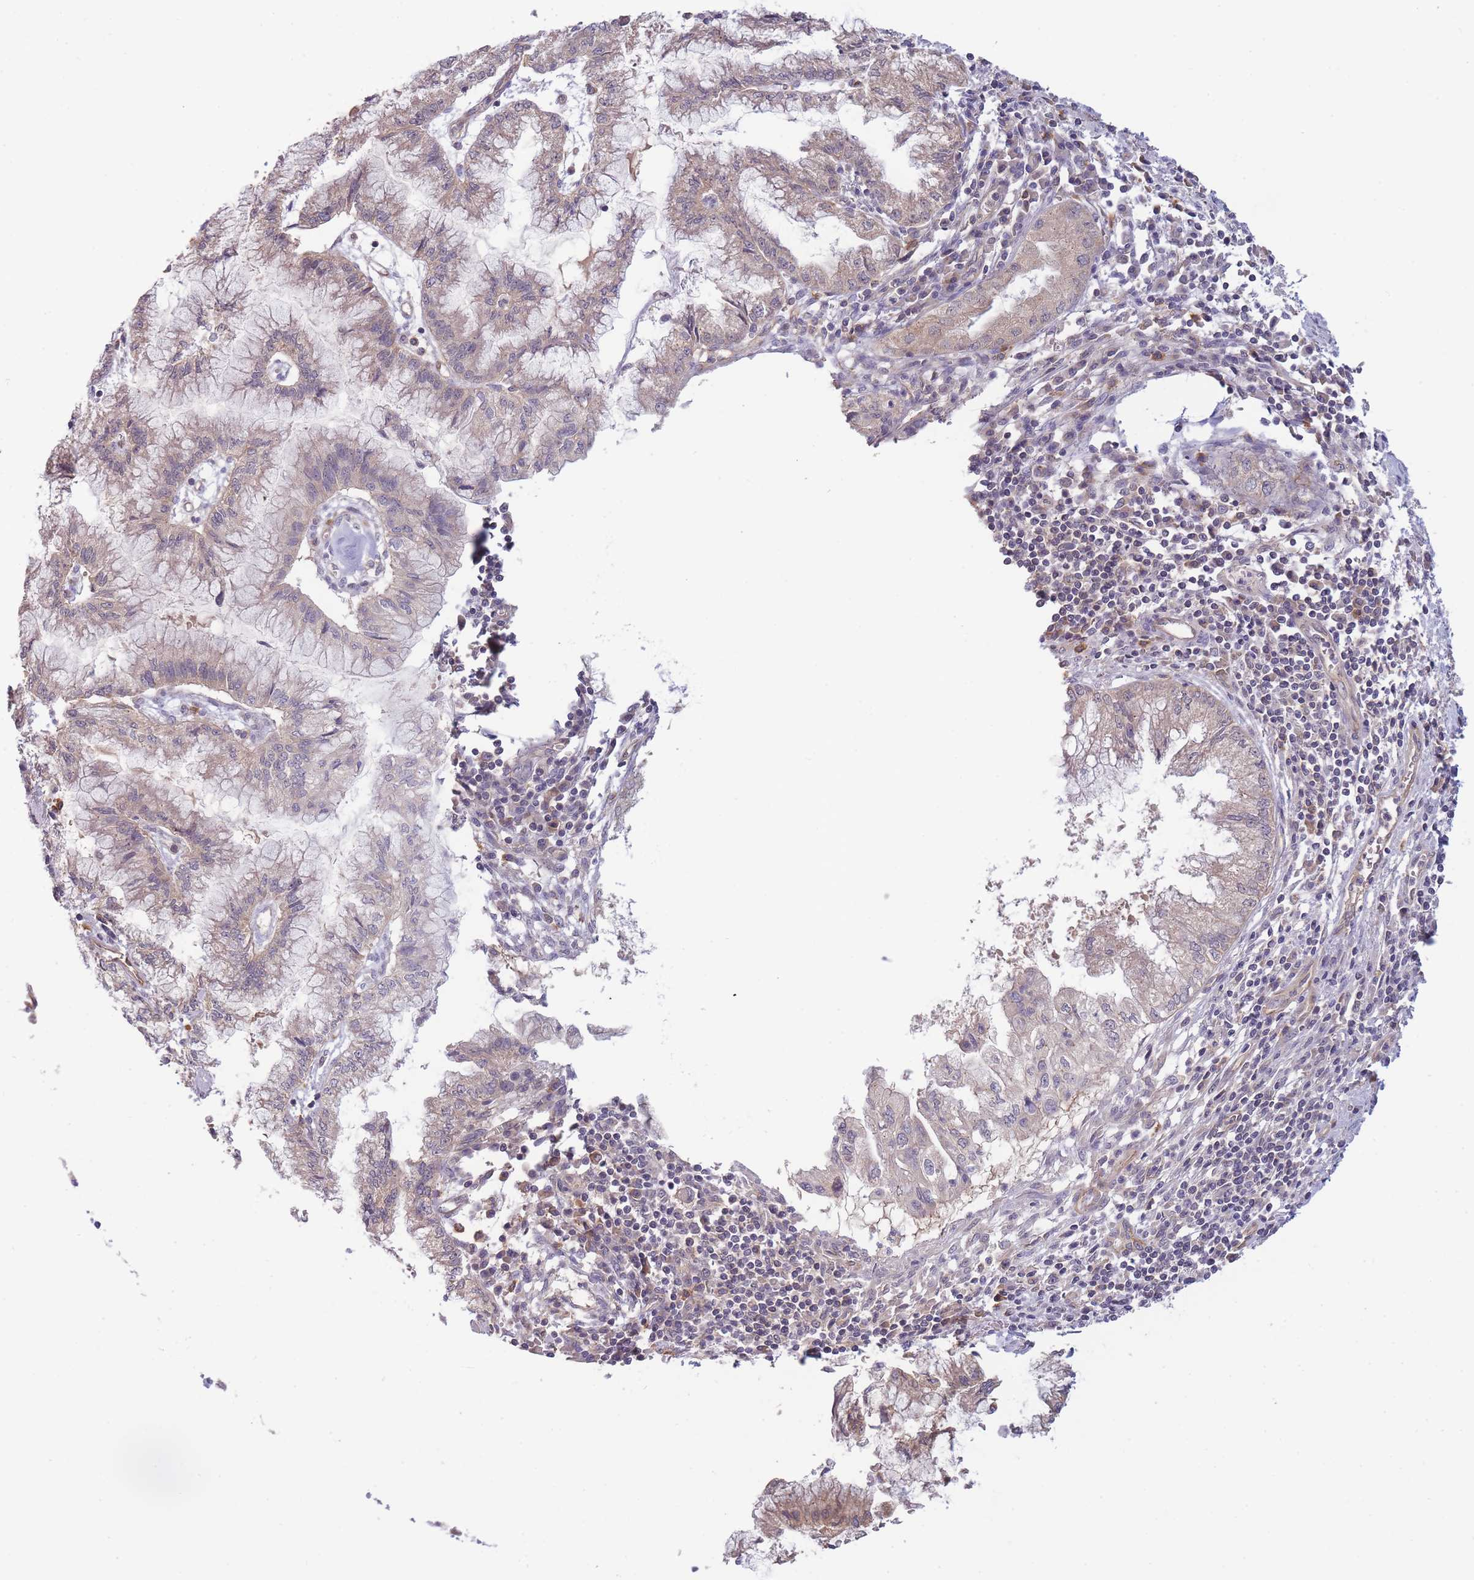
{"staining": {"intensity": "weak", "quantity": "25%-75%", "location": "cytoplasmic/membranous"}, "tissue": "pancreatic cancer", "cell_type": "Tumor cells", "image_type": "cancer", "snomed": [{"axis": "morphology", "description": "Adenocarcinoma, NOS"}, {"axis": "topography", "description": "Pancreas"}], "caption": "Immunohistochemical staining of human pancreatic cancer (adenocarcinoma) shows low levels of weak cytoplasmic/membranous protein expression in about 25%-75% of tumor cells.", "gene": "NDUFAF5", "patient": {"sex": "male", "age": 73}}